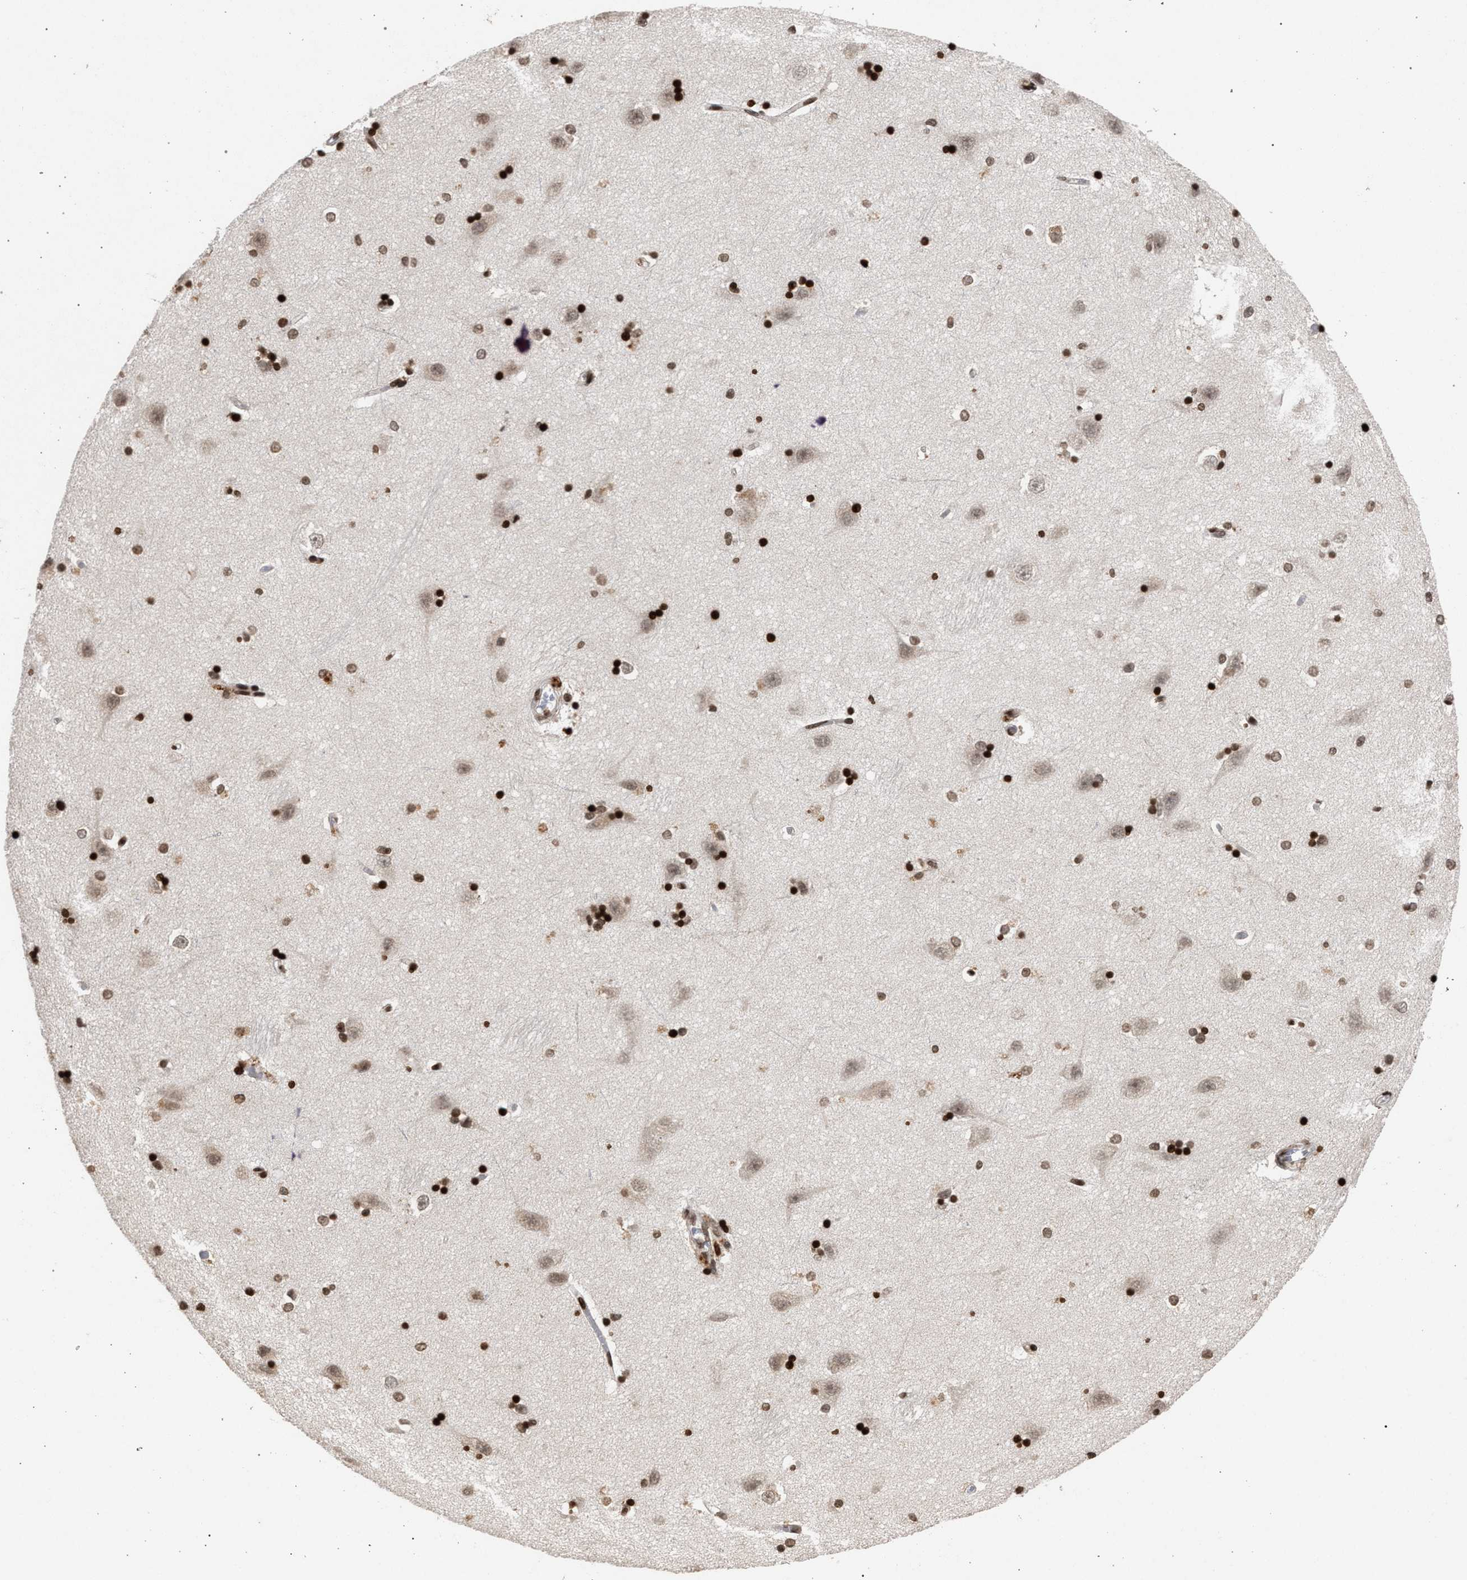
{"staining": {"intensity": "strong", "quantity": ">75%", "location": "nuclear"}, "tissue": "hippocampus", "cell_type": "Glial cells", "image_type": "normal", "snomed": [{"axis": "morphology", "description": "Normal tissue, NOS"}, {"axis": "topography", "description": "Hippocampus"}], "caption": "Protein staining of unremarkable hippocampus exhibits strong nuclear staining in about >75% of glial cells. The protein is stained brown, and the nuclei are stained in blue (DAB (3,3'-diaminobenzidine) IHC with brightfield microscopy, high magnification).", "gene": "FOXD3", "patient": {"sex": "male", "age": 45}}